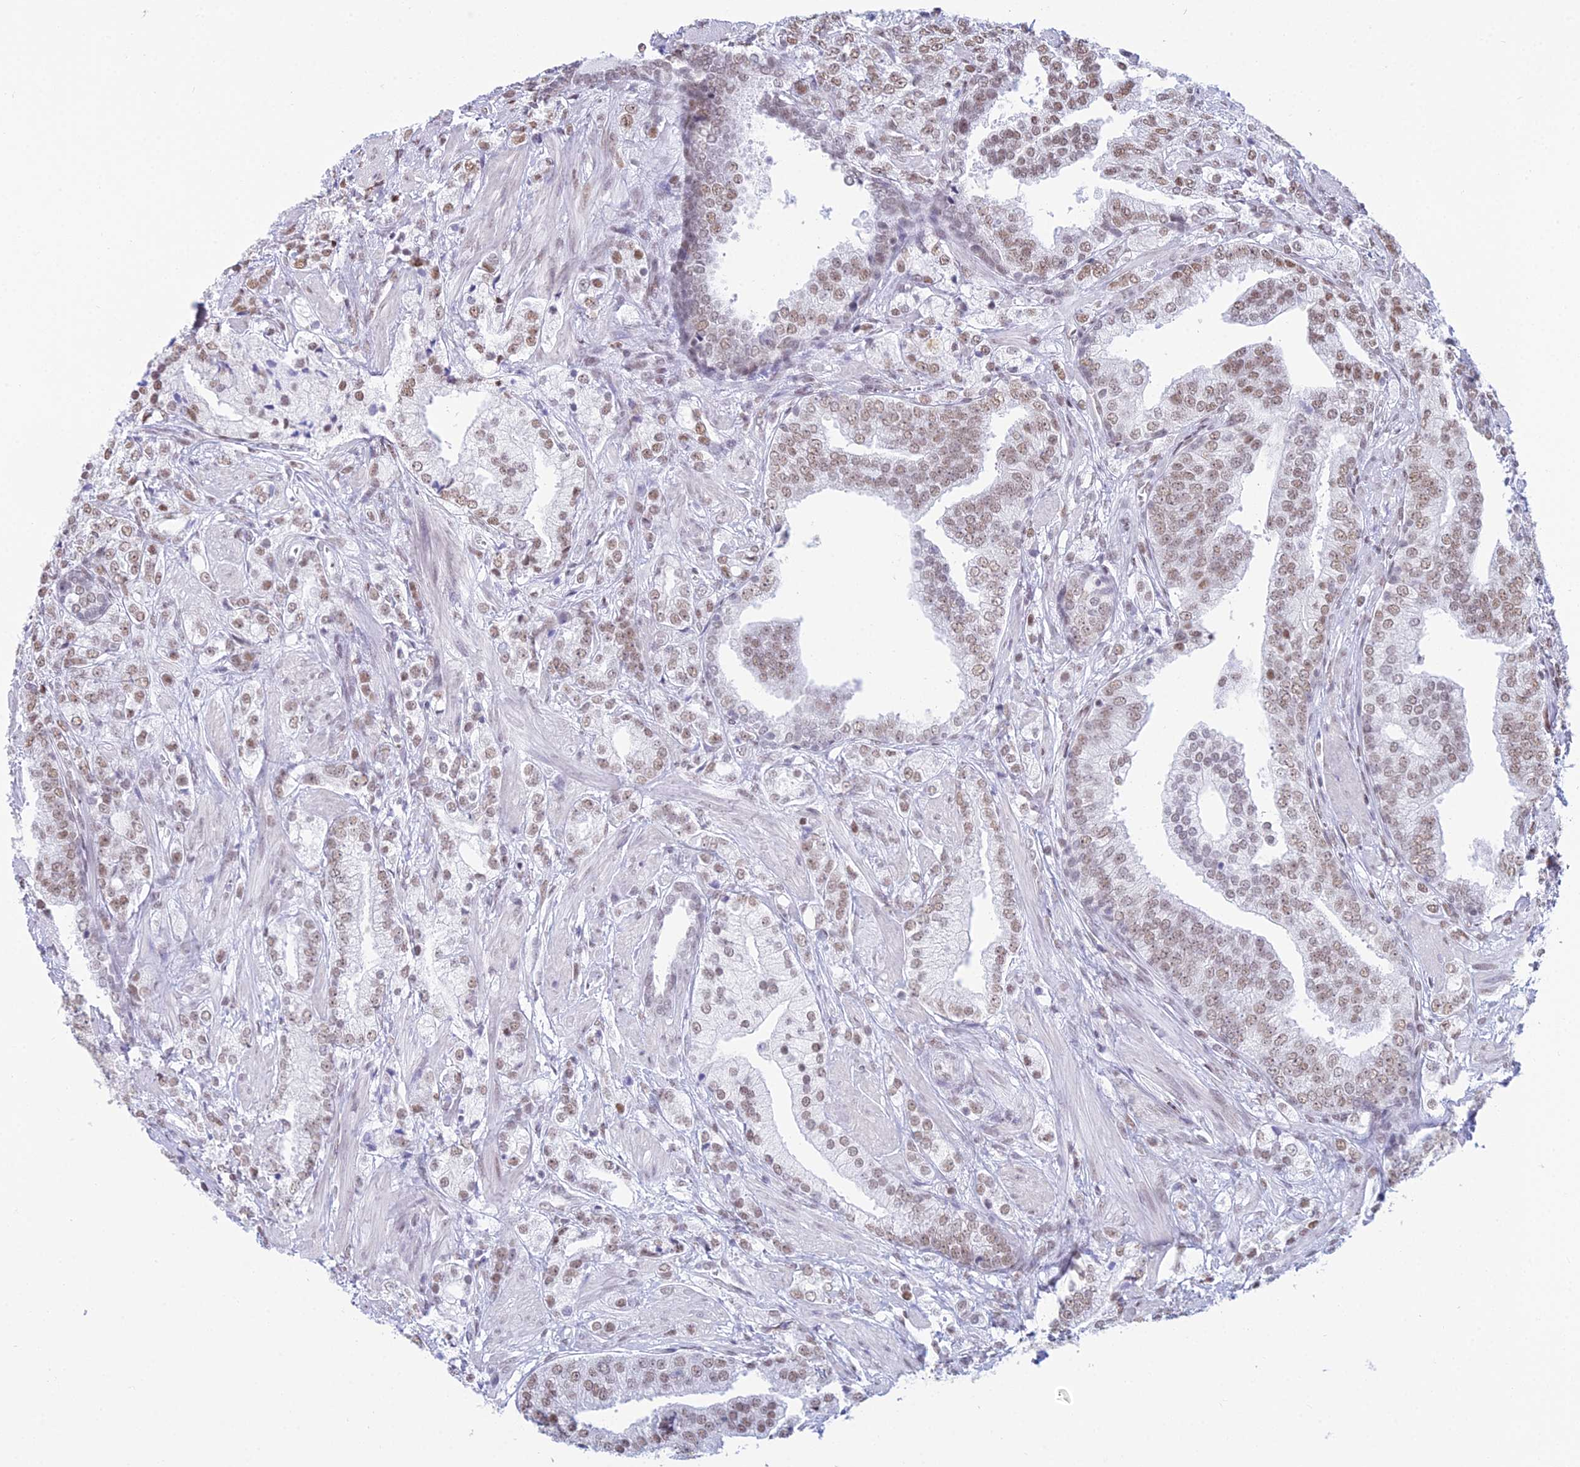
{"staining": {"intensity": "moderate", "quantity": ">75%", "location": "nuclear"}, "tissue": "prostate cancer", "cell_type": "Tumor cells", "image_type": "cancer", "snomed": [{"axis": "morphology", "description": "Adenocarcinoma, High grade"}, {"axis": "topography", "description": "Prostate"}], "caption": "Brown immunohistochemical staining in high-grade adenocarcinoma (prostate) reveals moderate nuclear staining in approximately >75% of tumor cells. (brown staining indicates protein expression, while blue staining denotes nuclei).", "gene": "CDC26", "patient": {"sex": "male", "age": 50}}